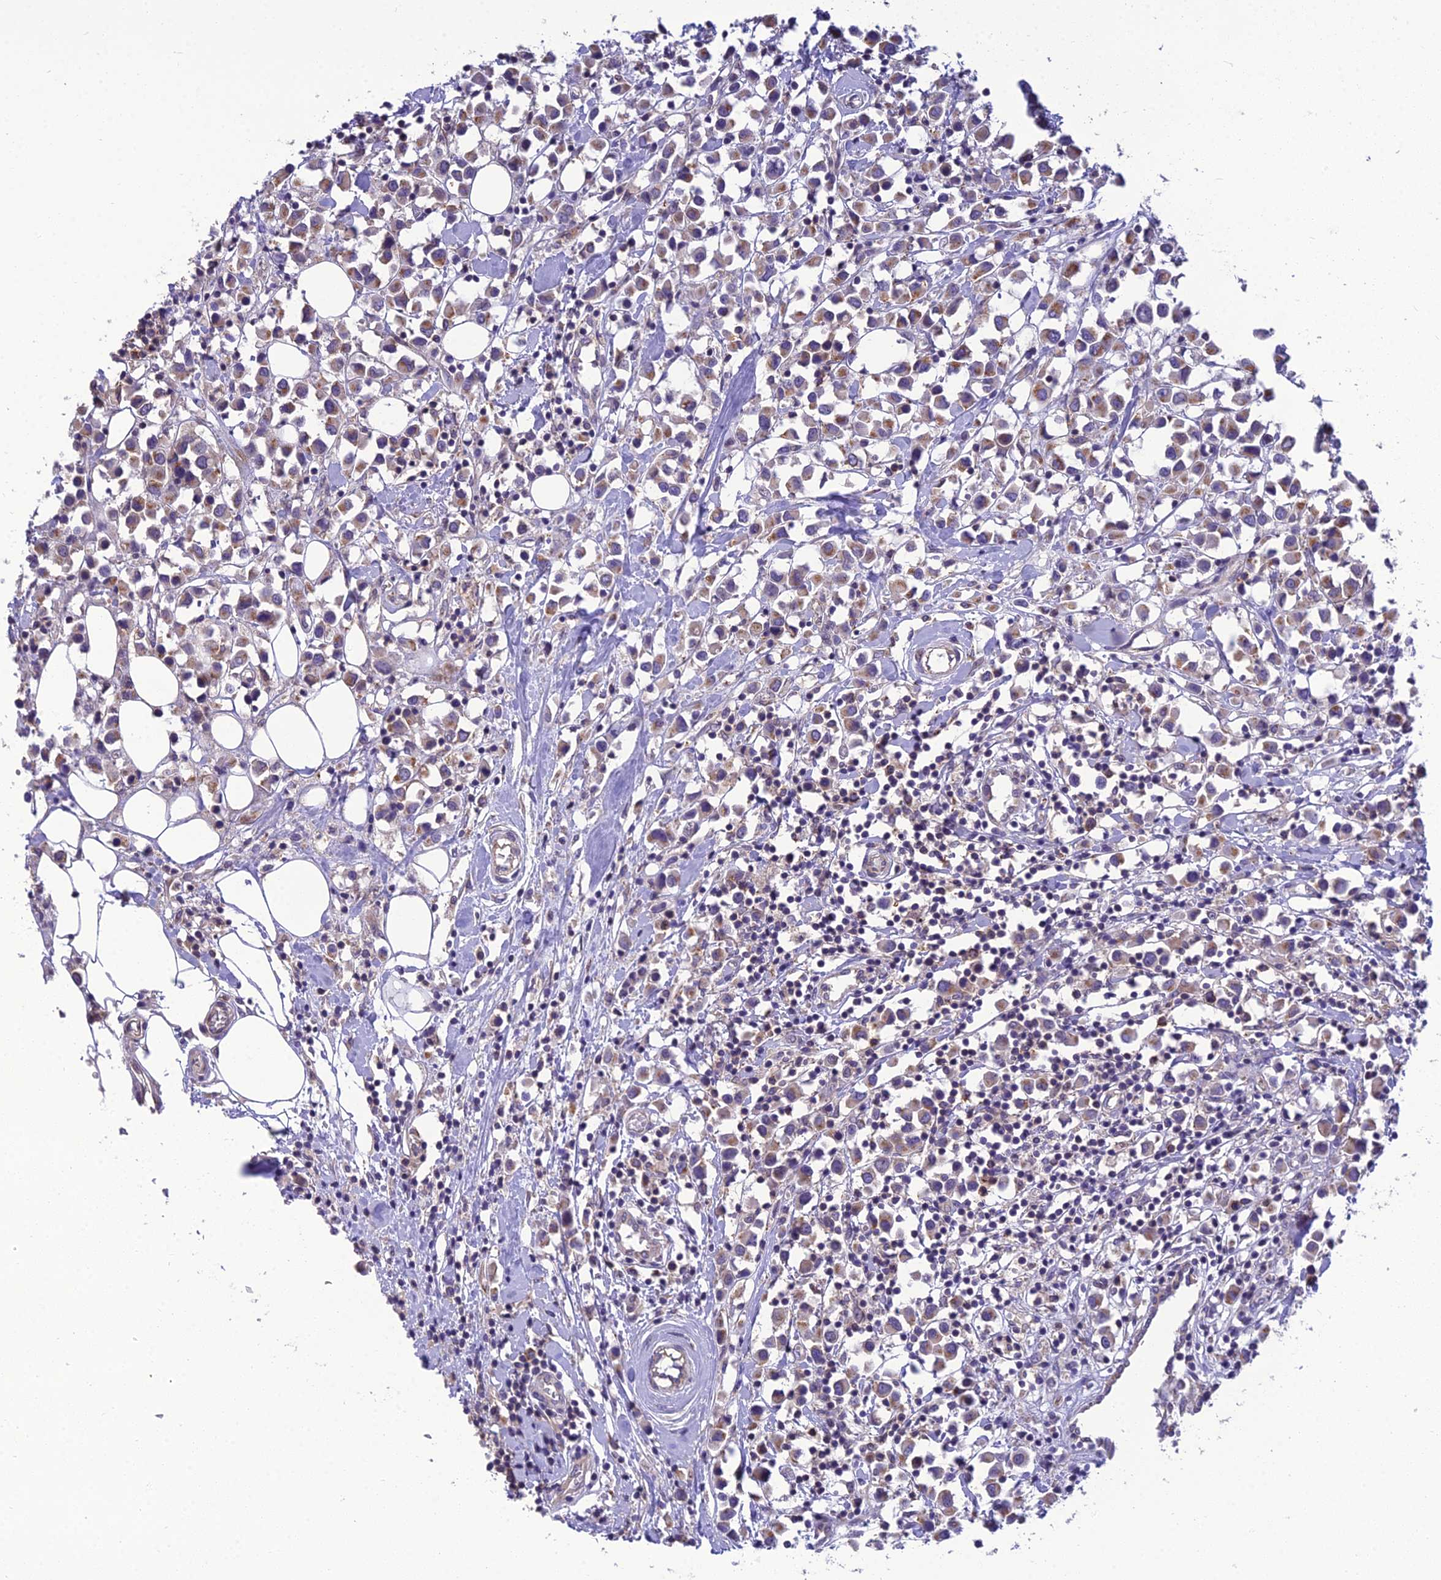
{"staining": {"intensity": "weak", "quantity": ">75%", "location": "cytoplasmic/membranous"}, "tissue": "breast cancer", "cell_type": "Tumor cells", "image_type": "cancer", "snomed": [{"axis": "morphology", "description": "Duct carcinoma"}, {"axis": "topography", "description": "Breast"}], "caption": "DAB immunohistochemical staining of human breast intraductal carcinoma displays weak cytoplasmic/membranous protein staining in about >75% of tumor cells.", "gene": "GOLPH3", "patient": {"sex": "female", "age": 61}}